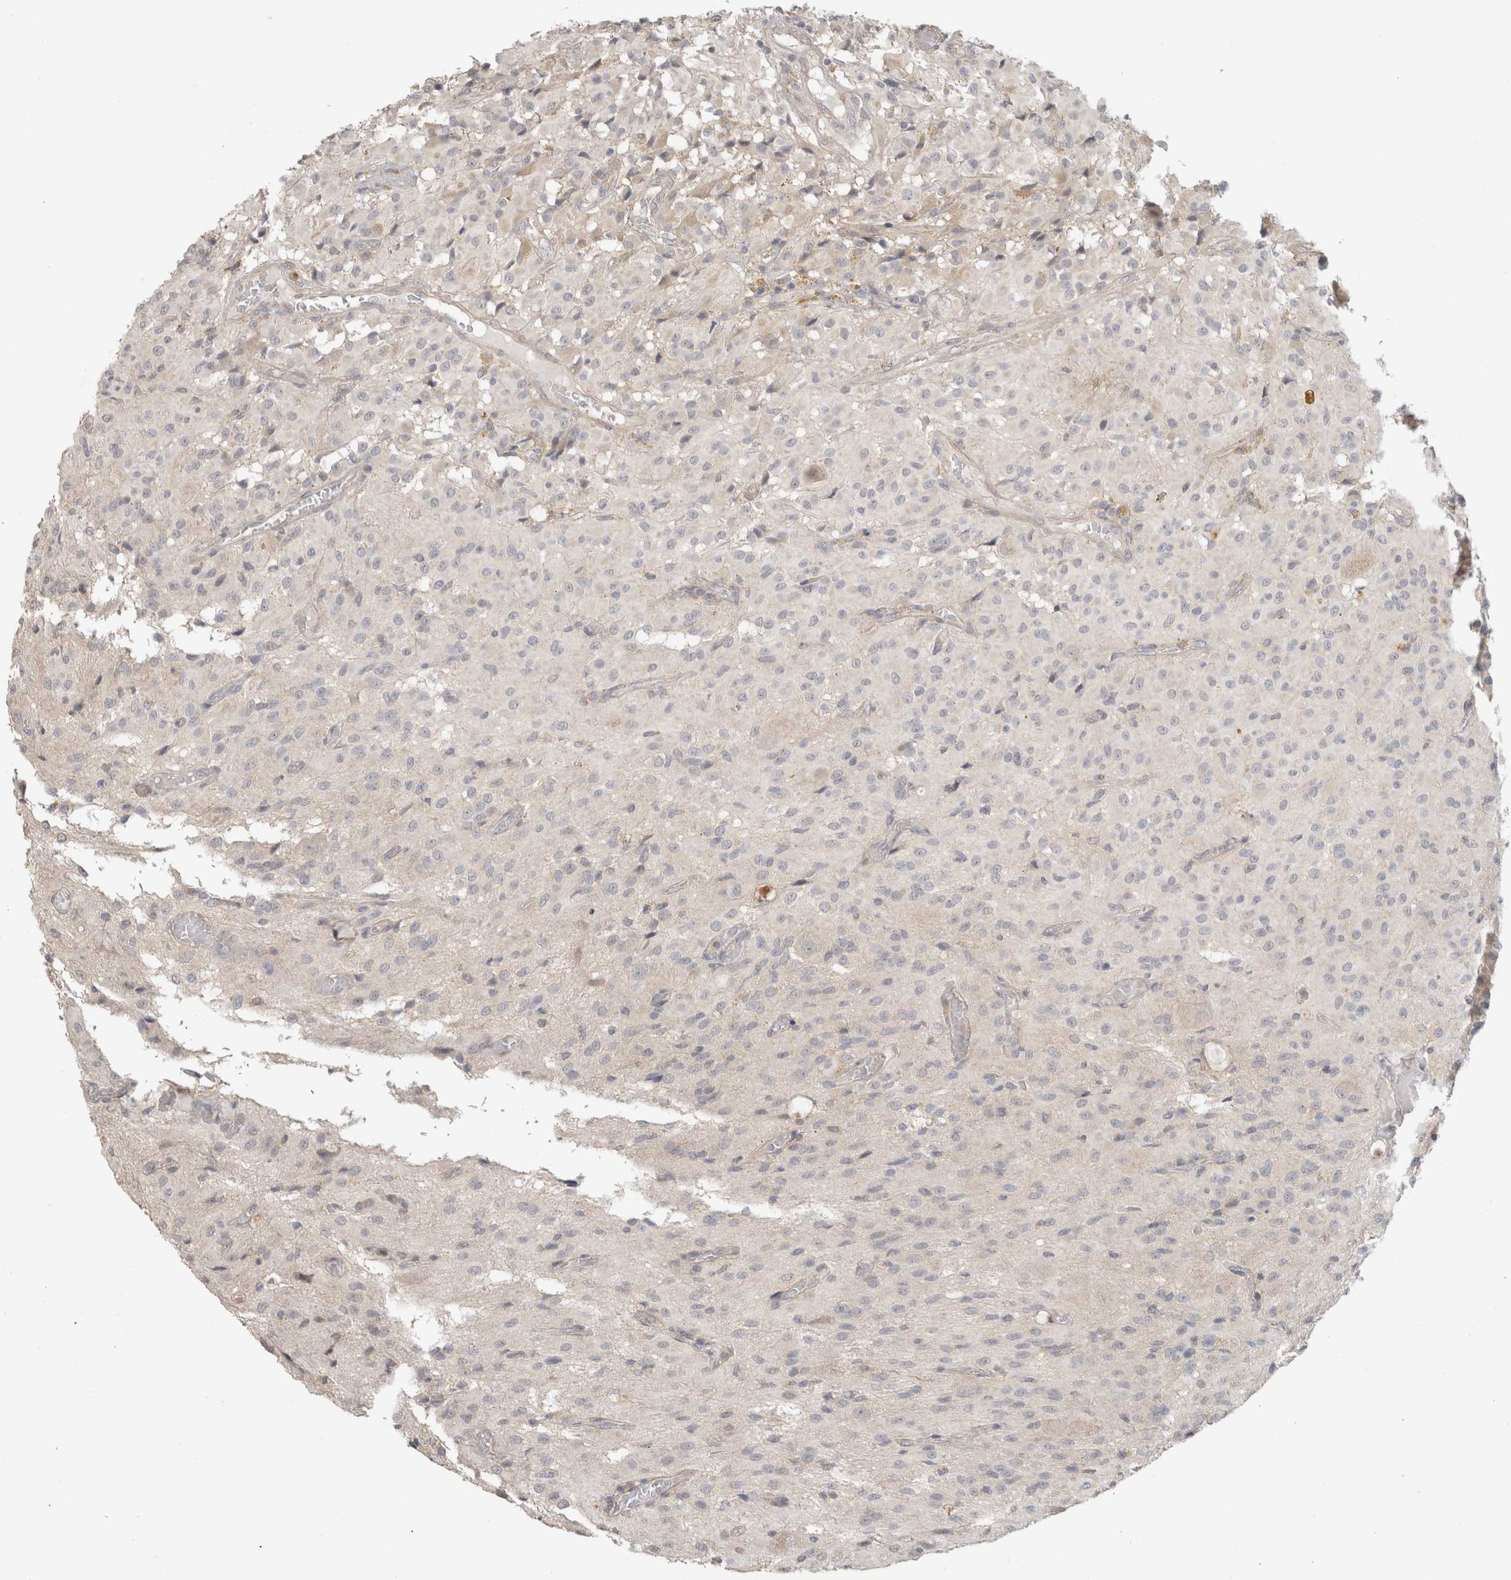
{"staining": {"intensity": "negative", "quantity": "none", "location": "none"}, "tissue": "glioma", "cell_type": "Tumor cells", "image_type": "cancer", "snomed": [{"axis": "morphology", "description": "Glioma, malignant, High grade"}, {"axis": "topography", "description": "Brain"}], "caption": "The image displays no staining of tumor cells in malignant high-grade glioma.", "gene": "HSPG2", "patient": {"sex": "female", "age": 59}}